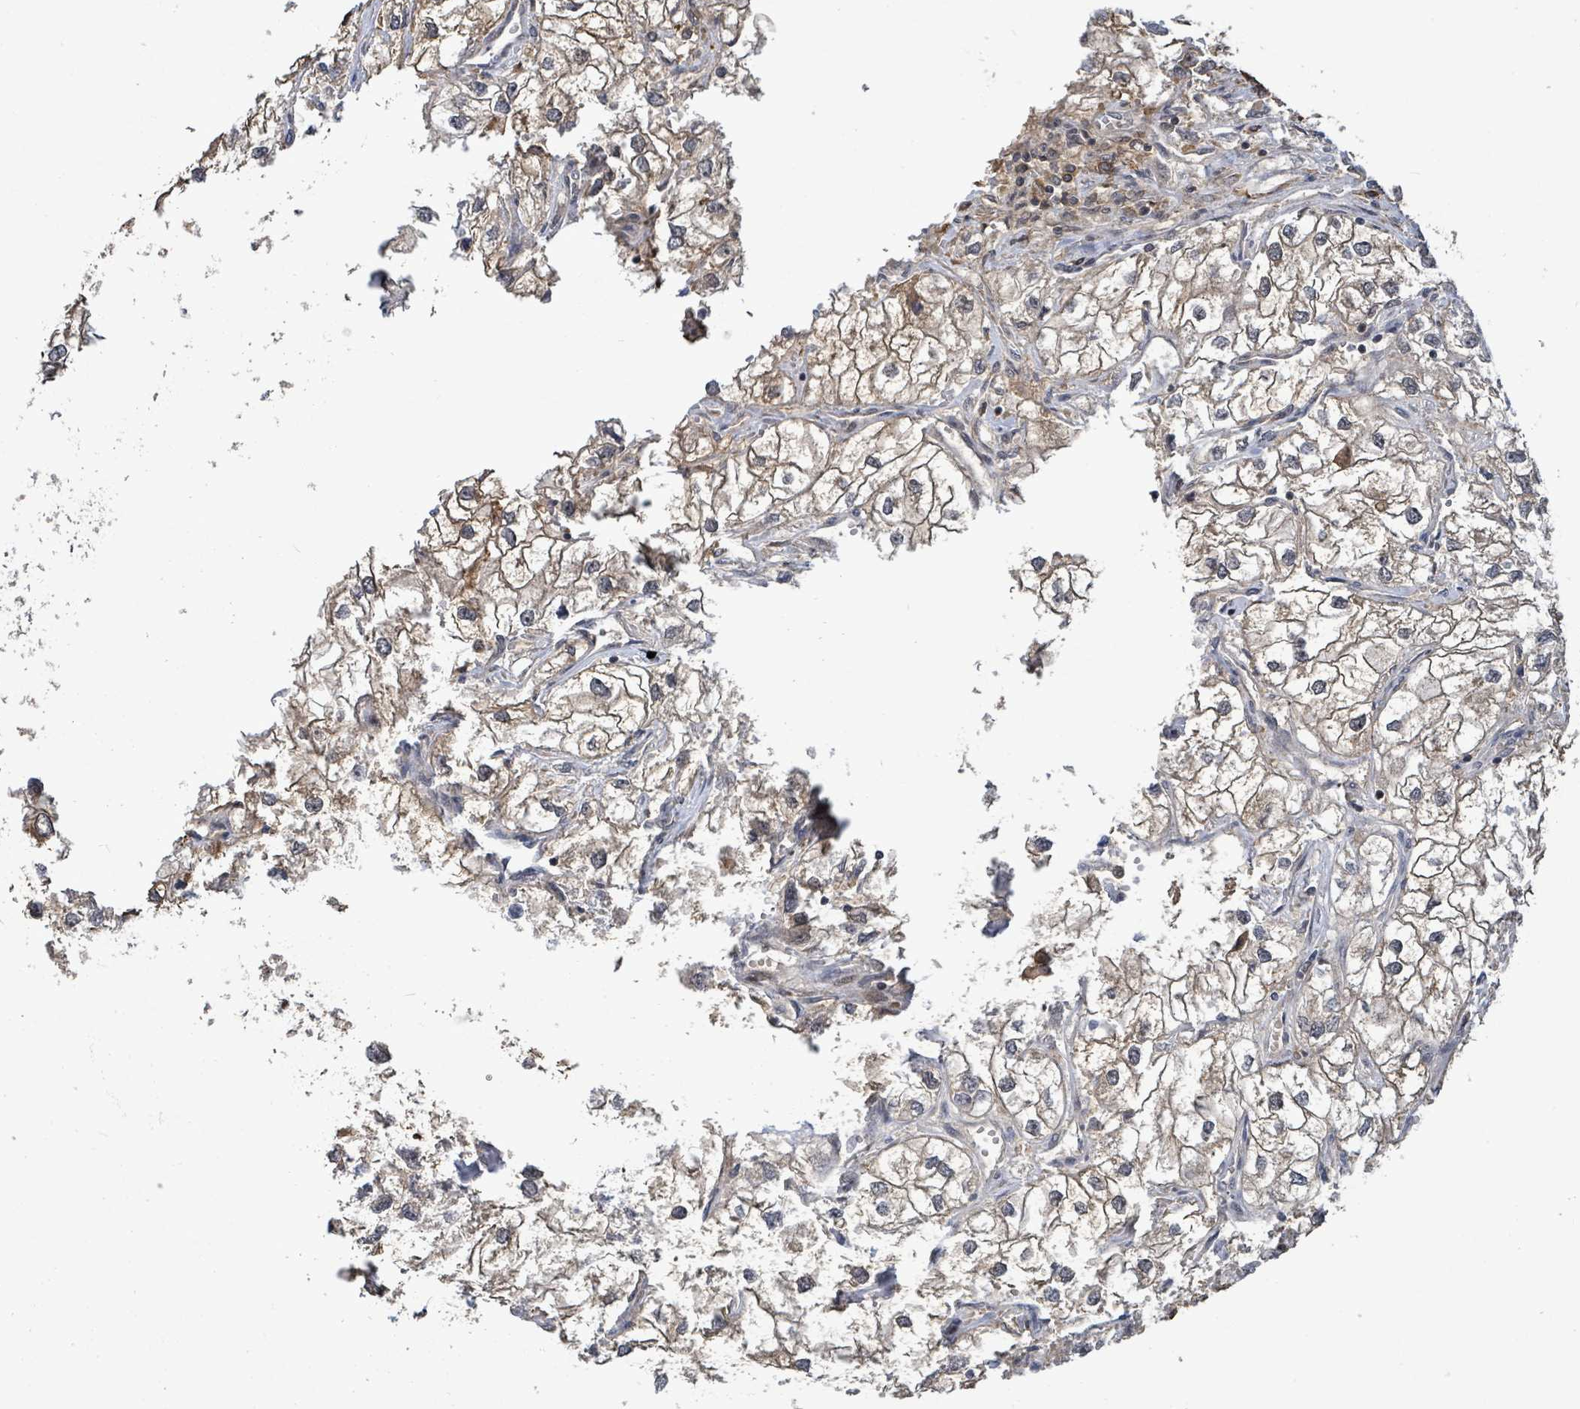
{"staining": {"intensity": "moderate", "quantity": "25%-75%", "location": "cytoplasmic/membranous"}, "tissue": "renal cancer", "cell_type": "Tumor cells", "image_type": "cancer", "snomed": [{"axis": "morphology", "description": "Adenocarcinoma, NOS"}, {"axis": "topography", "description": "Kidney"}], "caption": "Protein staining by IHC shows moderate cytoplasmic/membranous staining in about 25%-75% of tumor cells in renal cancer (adenocarcinoma).", "gene": "FBXO6", "patient": {"sex": "male", "age": 59}}